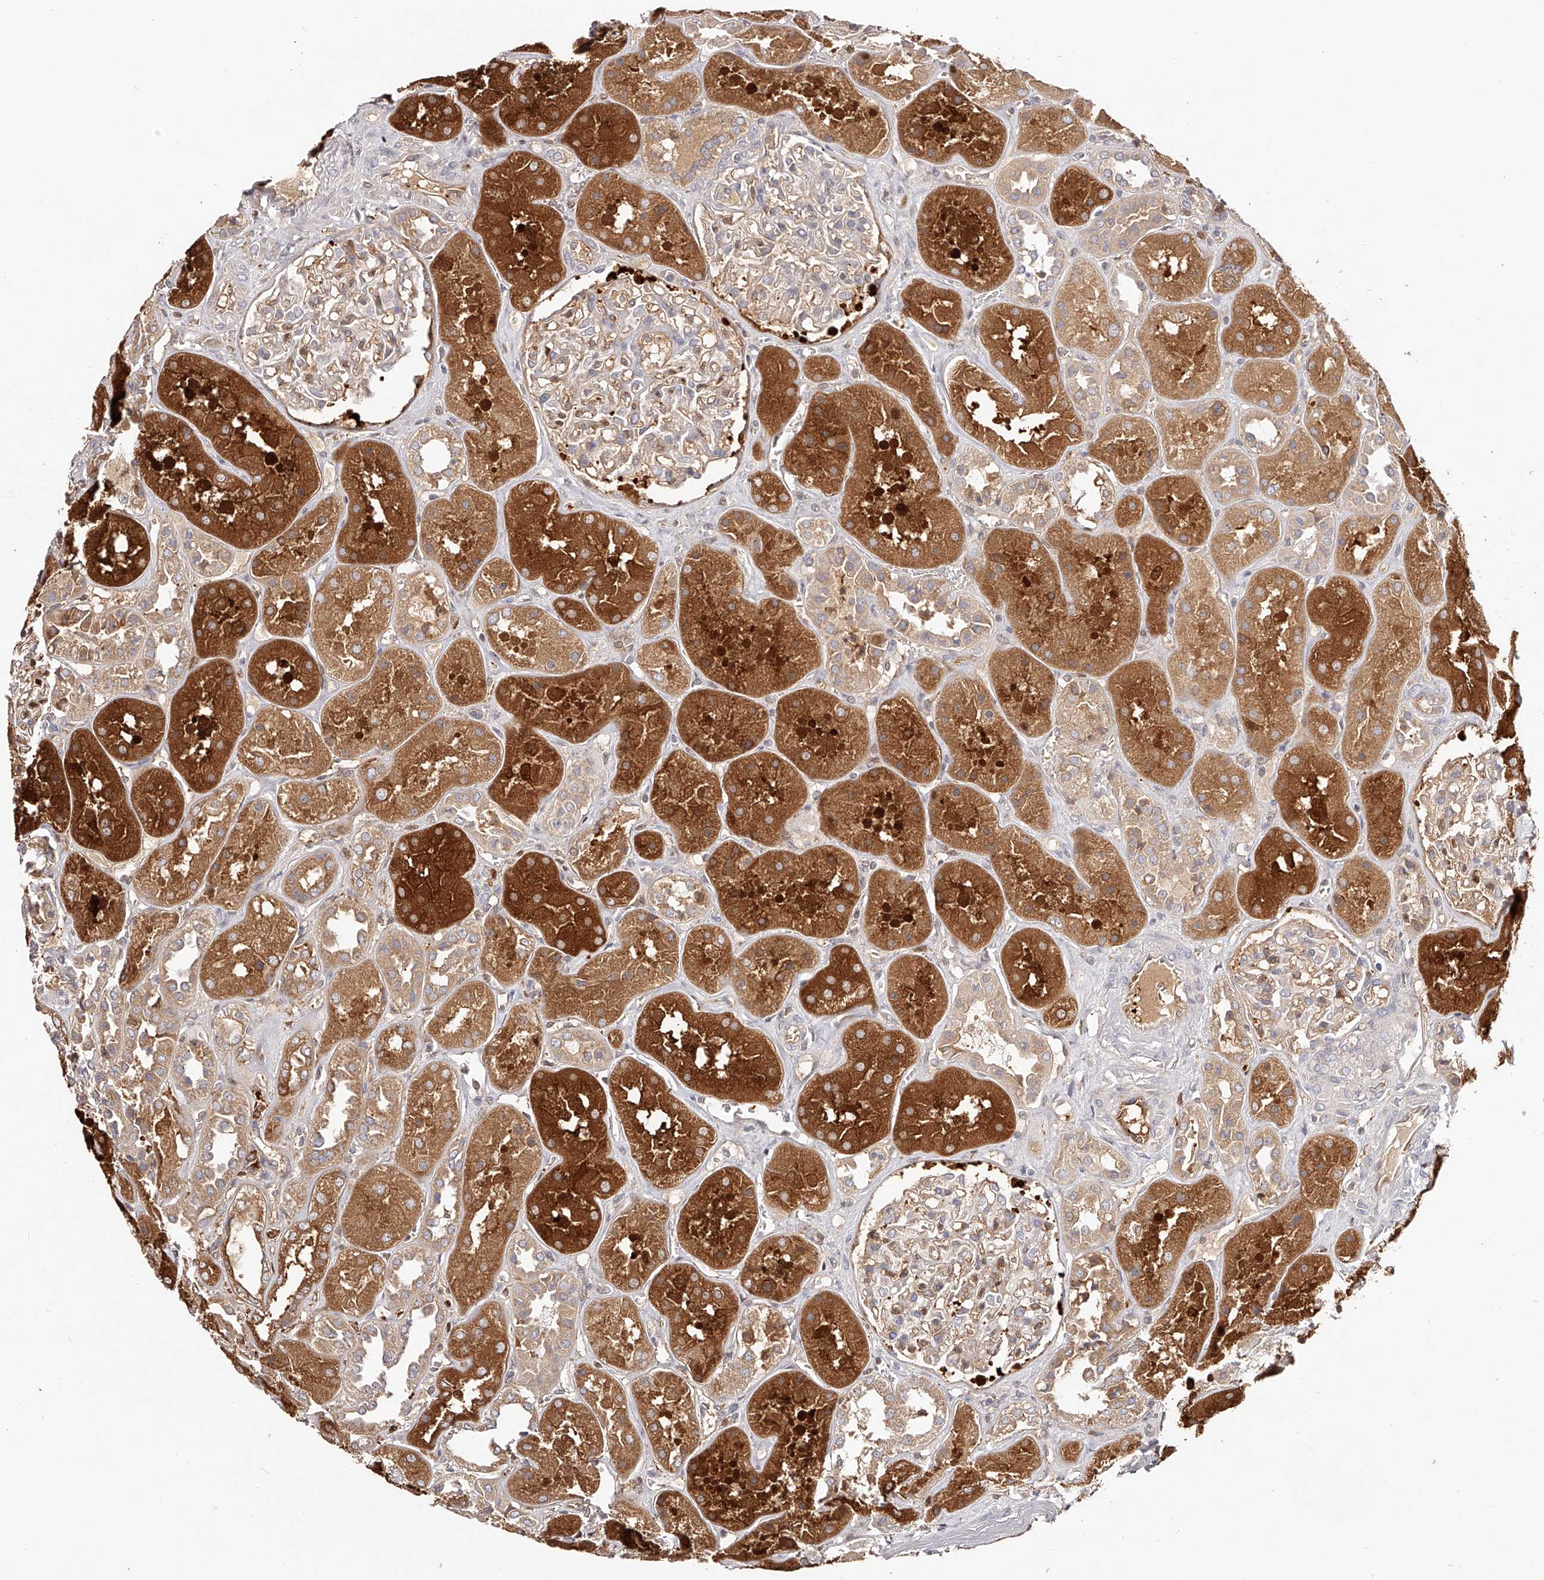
{"staining": {"intensity": "weak", "quantity": "25%-75%", "location": "cytoplasmic/membranous"}, "tissue": "kidney", "cell_type": "Cells in glomeruli", "image_type": "normal", "snomed": [{"axis": "morphology", "description": "Normal tissue, NOS"}, {"axis": "topography", "description": "Kidney"}], "caption": "IHC of normal kidney exhibits low levels of weak cytoplasmic/membranous expression in approximately 25%-75% of cells in glomeruli. (DAB (3,3'-diaminobenzidine) IHC, brown staining for protein, blue staining for nuclei).", "gene": "LAP3", "patient": {"sex": "male", "age": 70}}